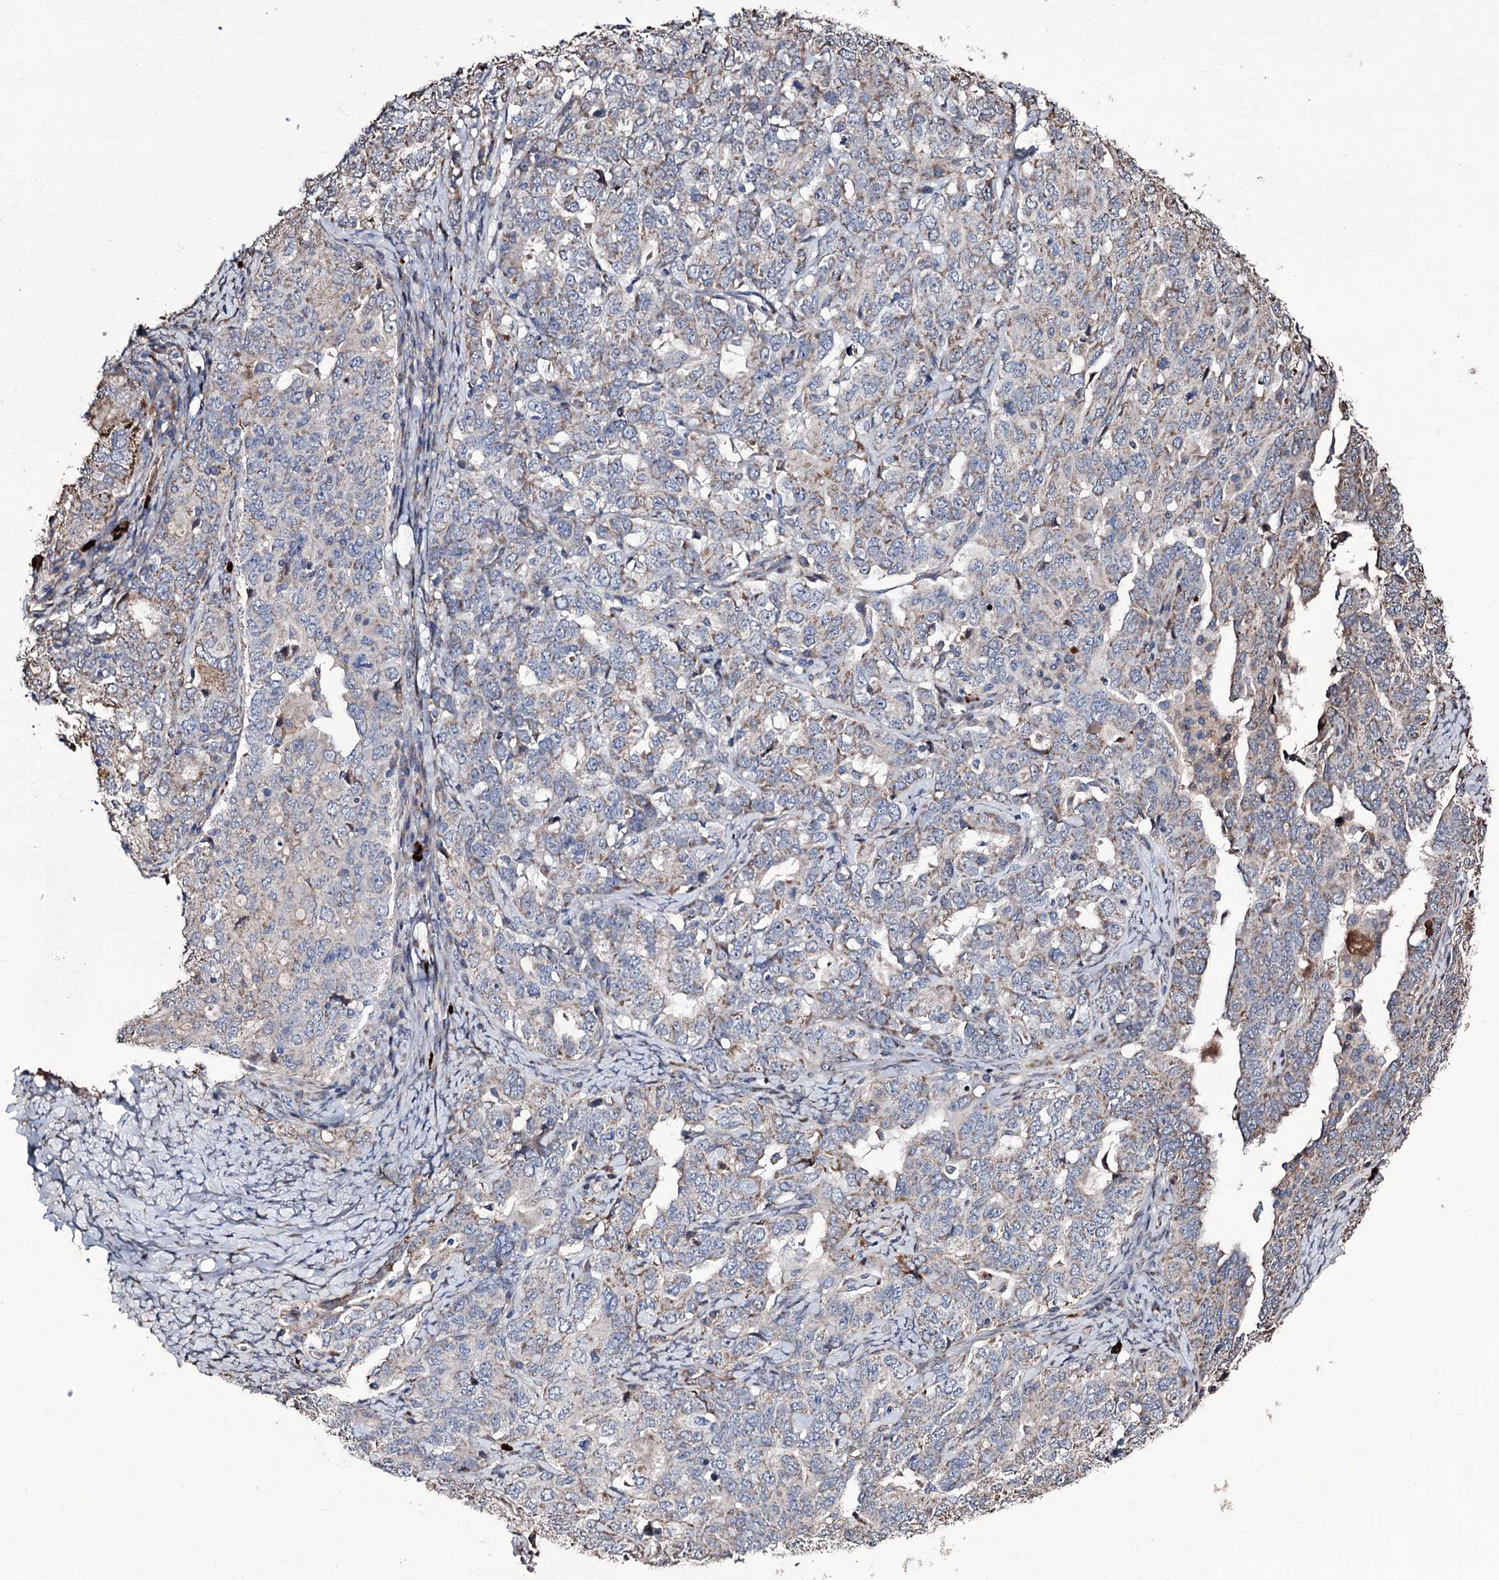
{"staining": {"intensity": "moderate", "quantity": "<25%", "location": "cytoplasmic/membranous"}, "tissue": "ovarian cancer", "cell_type": "Tumor cells", "image_type": "cancer", "snomed": [{"axis": "morphology", "description": "Carcinoma, endometroid"}, {"axis": "topography", "description": "Ovary"}], "caption": "This is an image of immunohistochemistry (IHC) staining of endometroid carcinoma (ovarian), which shows moderate expression in the cytoplasmic/membranous of tumor cells.", "gene": "TUBGCP5", "patient": {"sex": "female", "age": 62}}